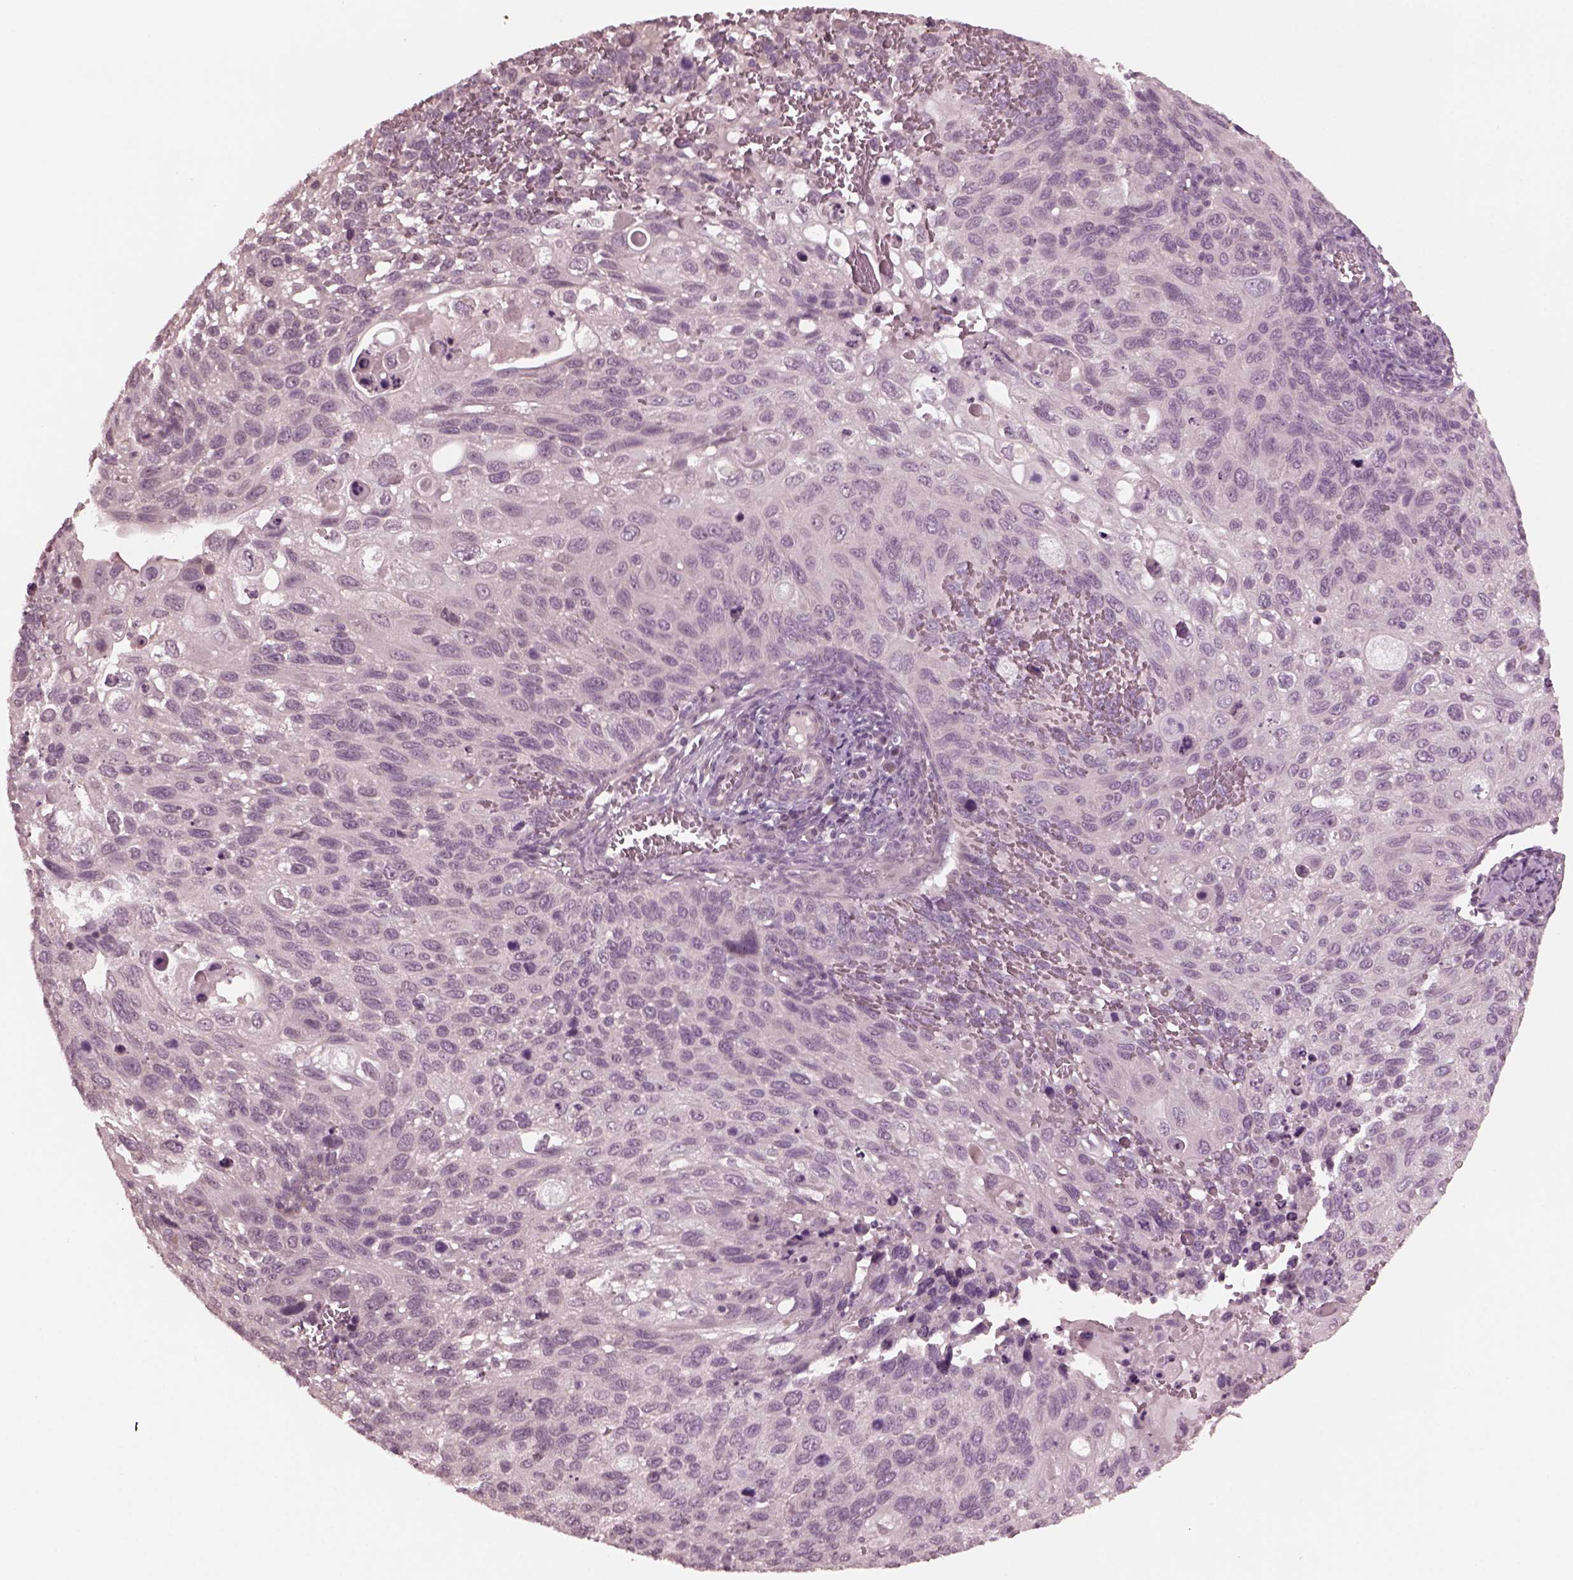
{"staining": {"intensity": "negative", "quantity": "none", "location": "none"}, "tissue": "cervical cancer", "cell_type": "Tumor cells", "image_type": "cancer", "snomed": [{"axis": "morphology", "description": "Squamous cell carcinoma, NOS"}, {"axis": "topography", "description": "Cervix"}], "caption": "The immunohistochemistry histopathology image has no significant staining in tumor cells of cervical cancer tissue.", "gene": "RGS7", "patient": {"sex": "female", "age": 70}}